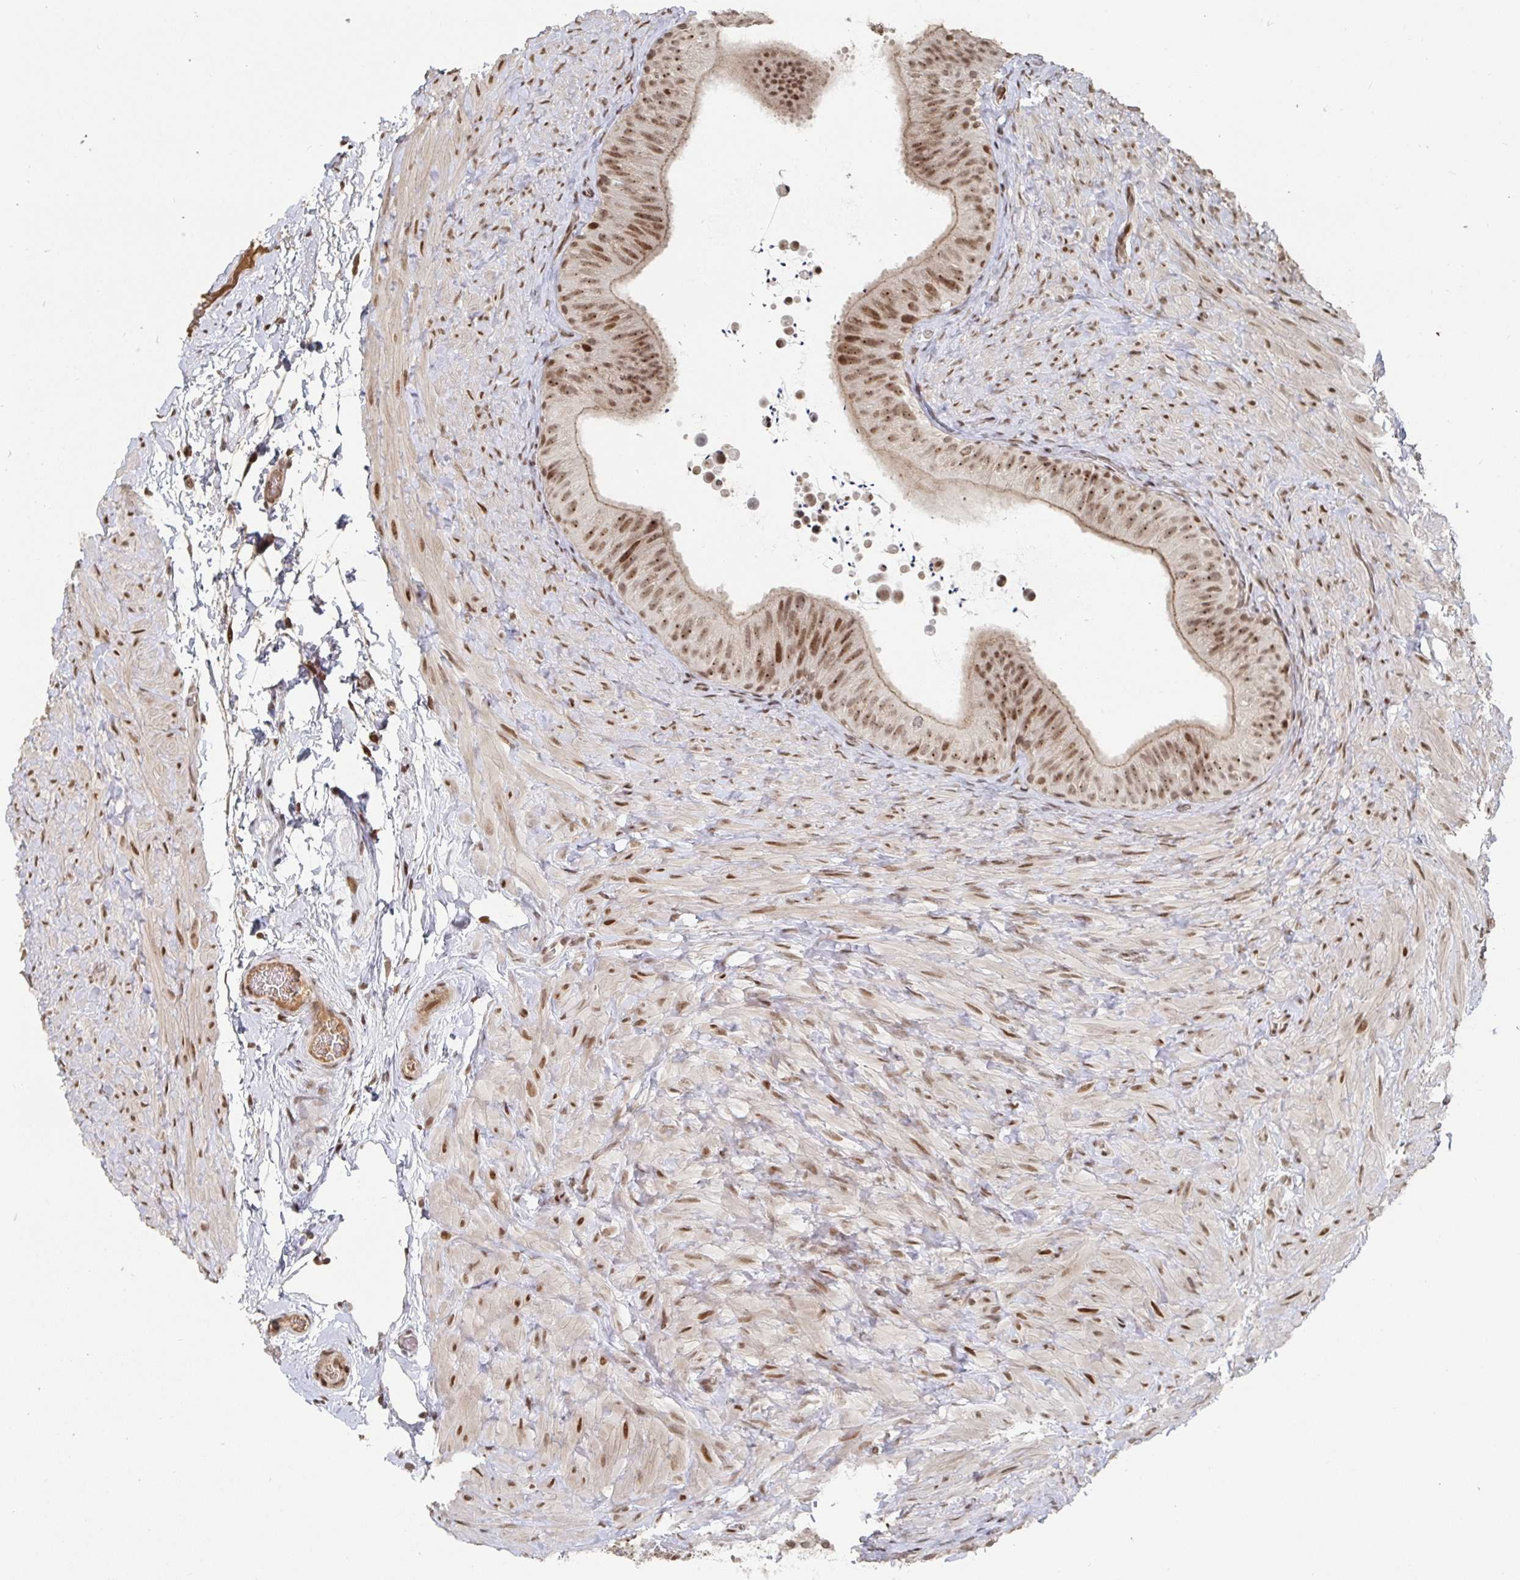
{"staining": {"intensity": "moderate", "quantity": ">75%", "location": "nuclear"}, "tissue": "epididymis", "cell_type": "Glandular cells", "image_type": "normal", "snomed": [{"axis": "morphology", "description": "Normal tissue, NOS"}, {"axis": "topography", "description": "Epididymis, spermatic cord, NOS"}, {"axis": "topography", "description": "Epididymis"}], "caption": "DAB (3,3'-diaminobenzidine) immunohistochemical staining of unremarkable human epididymis displays moderate nuclear protein staining in approximately >75% of glandular cells. (Brightfield microscopy of DAB IHC at high magnification).", "gene": "ZDHHC12", "patient": {"sex": "male", "age": 31}}